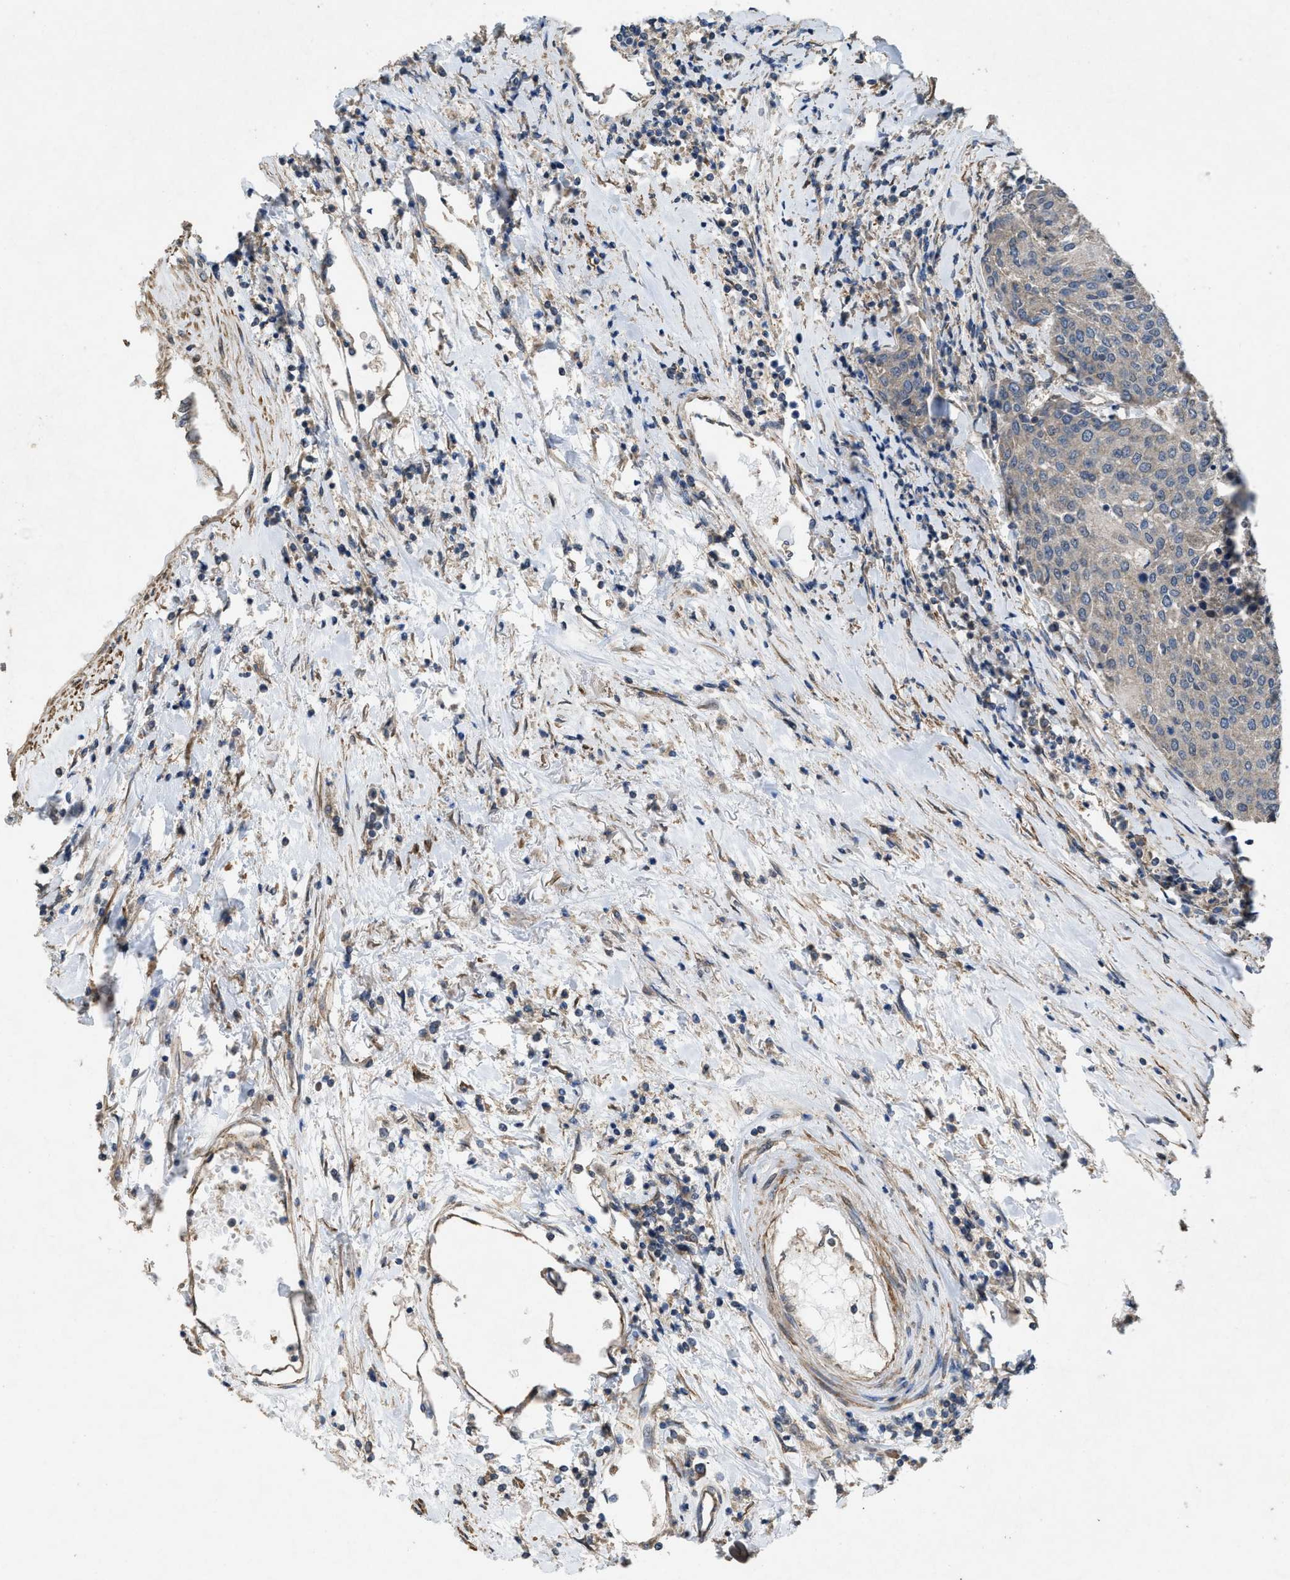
{"staining": {"intensity": "negative", "quantity": "none", "location": "none"}, "tissue": "urothelial cancer", "cell_type": "Tumor cells", "image_type": "cancer", "snomed": [{"axis": "morphology", "description": "Urothelial carcinoma, High grade"}, {"axis": "topography", "description": "Urinary bladder"}], "caption": "This micrograph is of high-grade urothelial carcinoma stained with IHC to label a protein in brown with the nuclei are counter-stained blue. There is no staining in tumor cells.", "gene": "ARL6", "patient": {"sex": "female", "age": 85}}